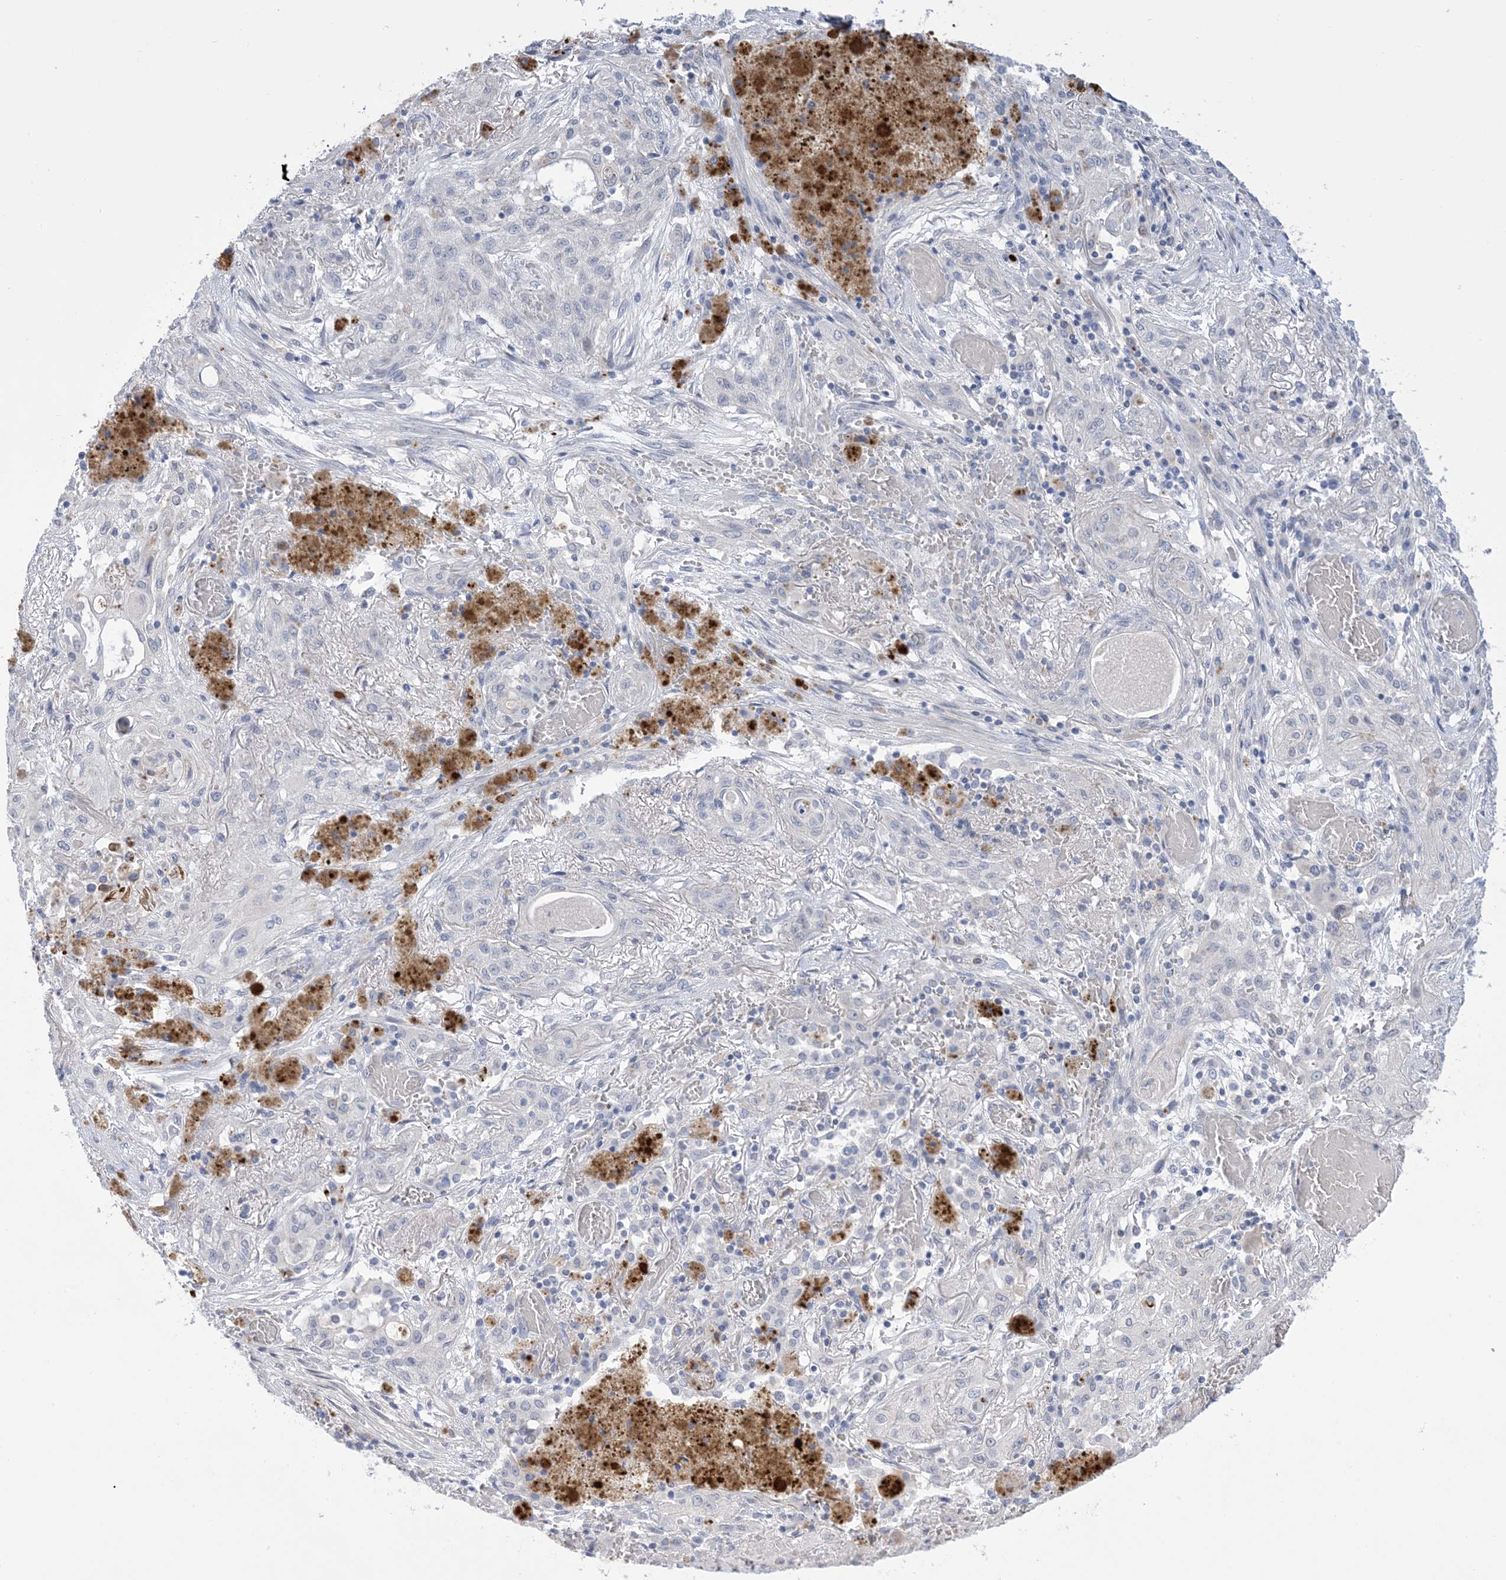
{"staining": {"intensity": "negative", "quantity": "none", "location": "none"}, "tissue": "lung cancer", "cell_type": "Tumor cells", "image_type": "cancer", "snomed": [{"axis": "morphology", "description": "Squamous cell carcinoma, NOS"}, {"axis": "topography", "description": "Lung"}], "caption": "This is a photomicrograph of IHC staining of lung squamous cell carcinoma, which shows no staining in tumor cells. Nuclei are stained in blue.", "gene": "TTYH1", "patient": {"sex": "female", "age": 47}}